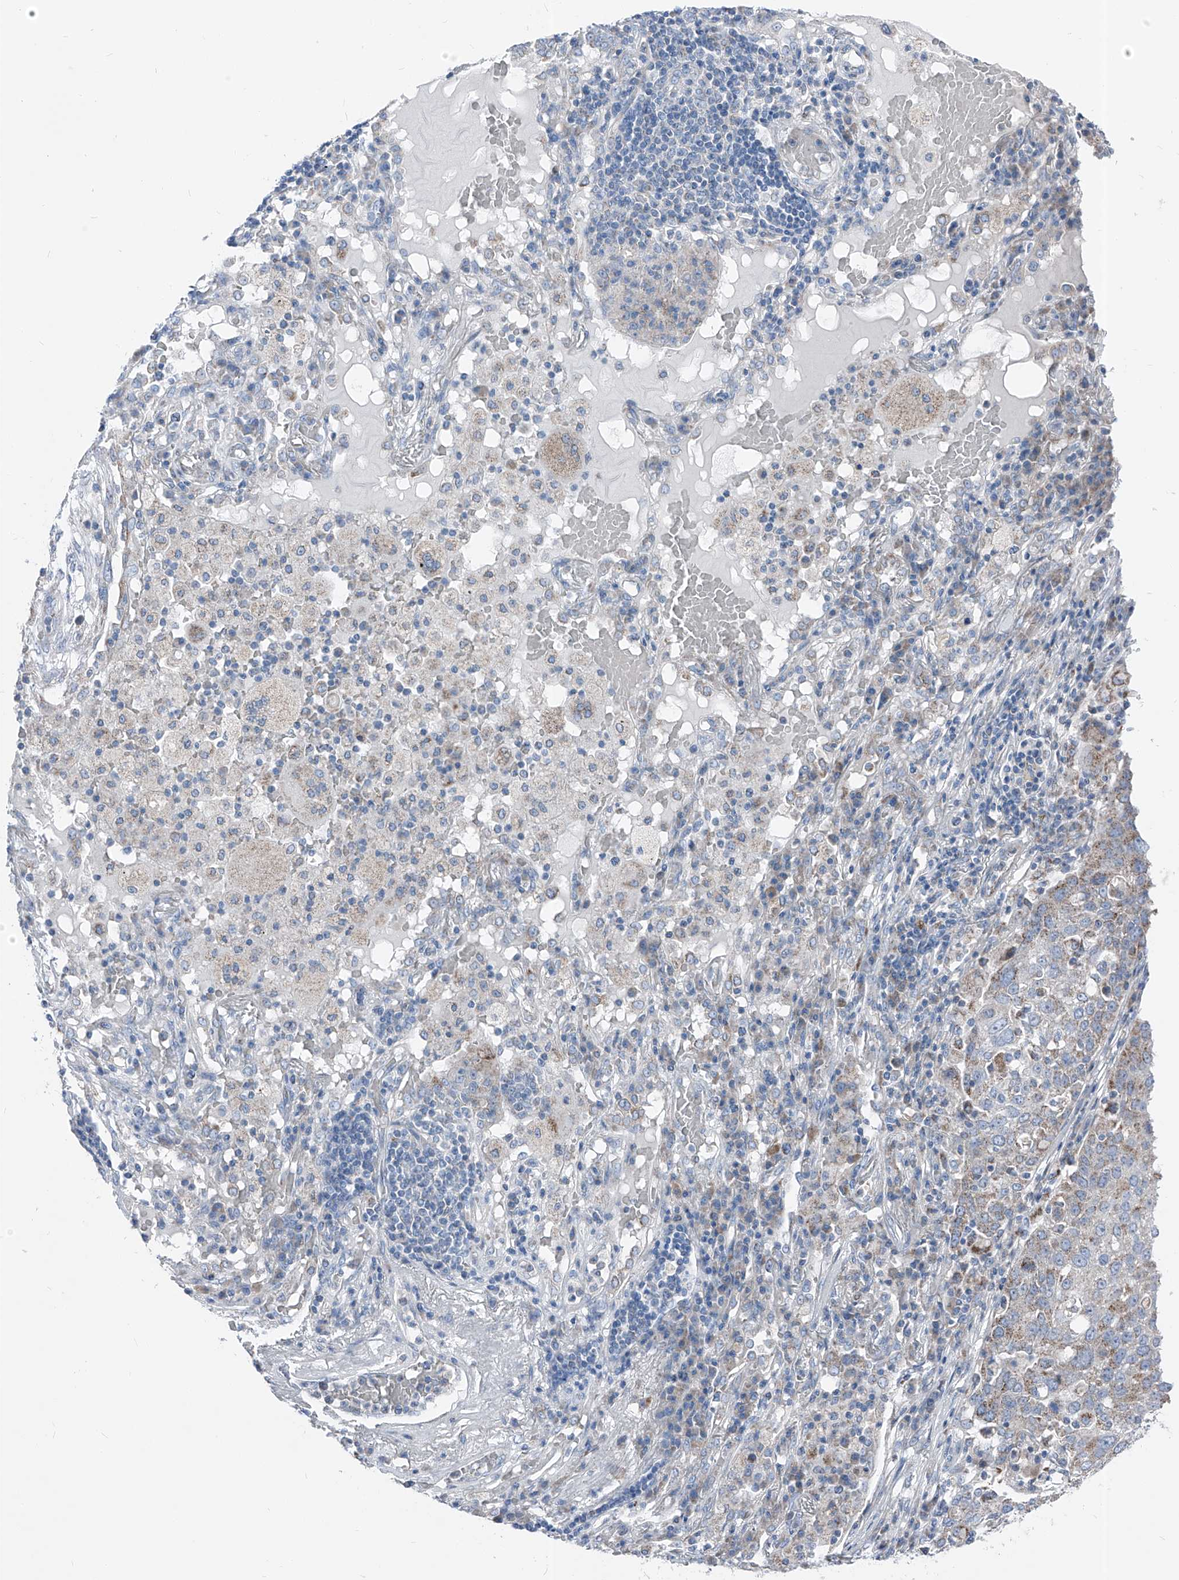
{"staining": {"intensity": "weak", "quantity": "<25%", "location": "cytoplasmic/membranous"}, "tissue": "lung cancer", "cell_type": "Tumor cells", "image_type": "cancer", "snomed": [{"axis": "morphology", "description": "Squamous cell carcinoma, NOS"}, {"axis": "topography", "description": "Lung"}], "caption": "The photomicrograph reveals no significant positivity in tumor cells of squamous cell carcinoma (lung).", "gene": "AGPS", "patient": {"sex": "male", "age": 65}}